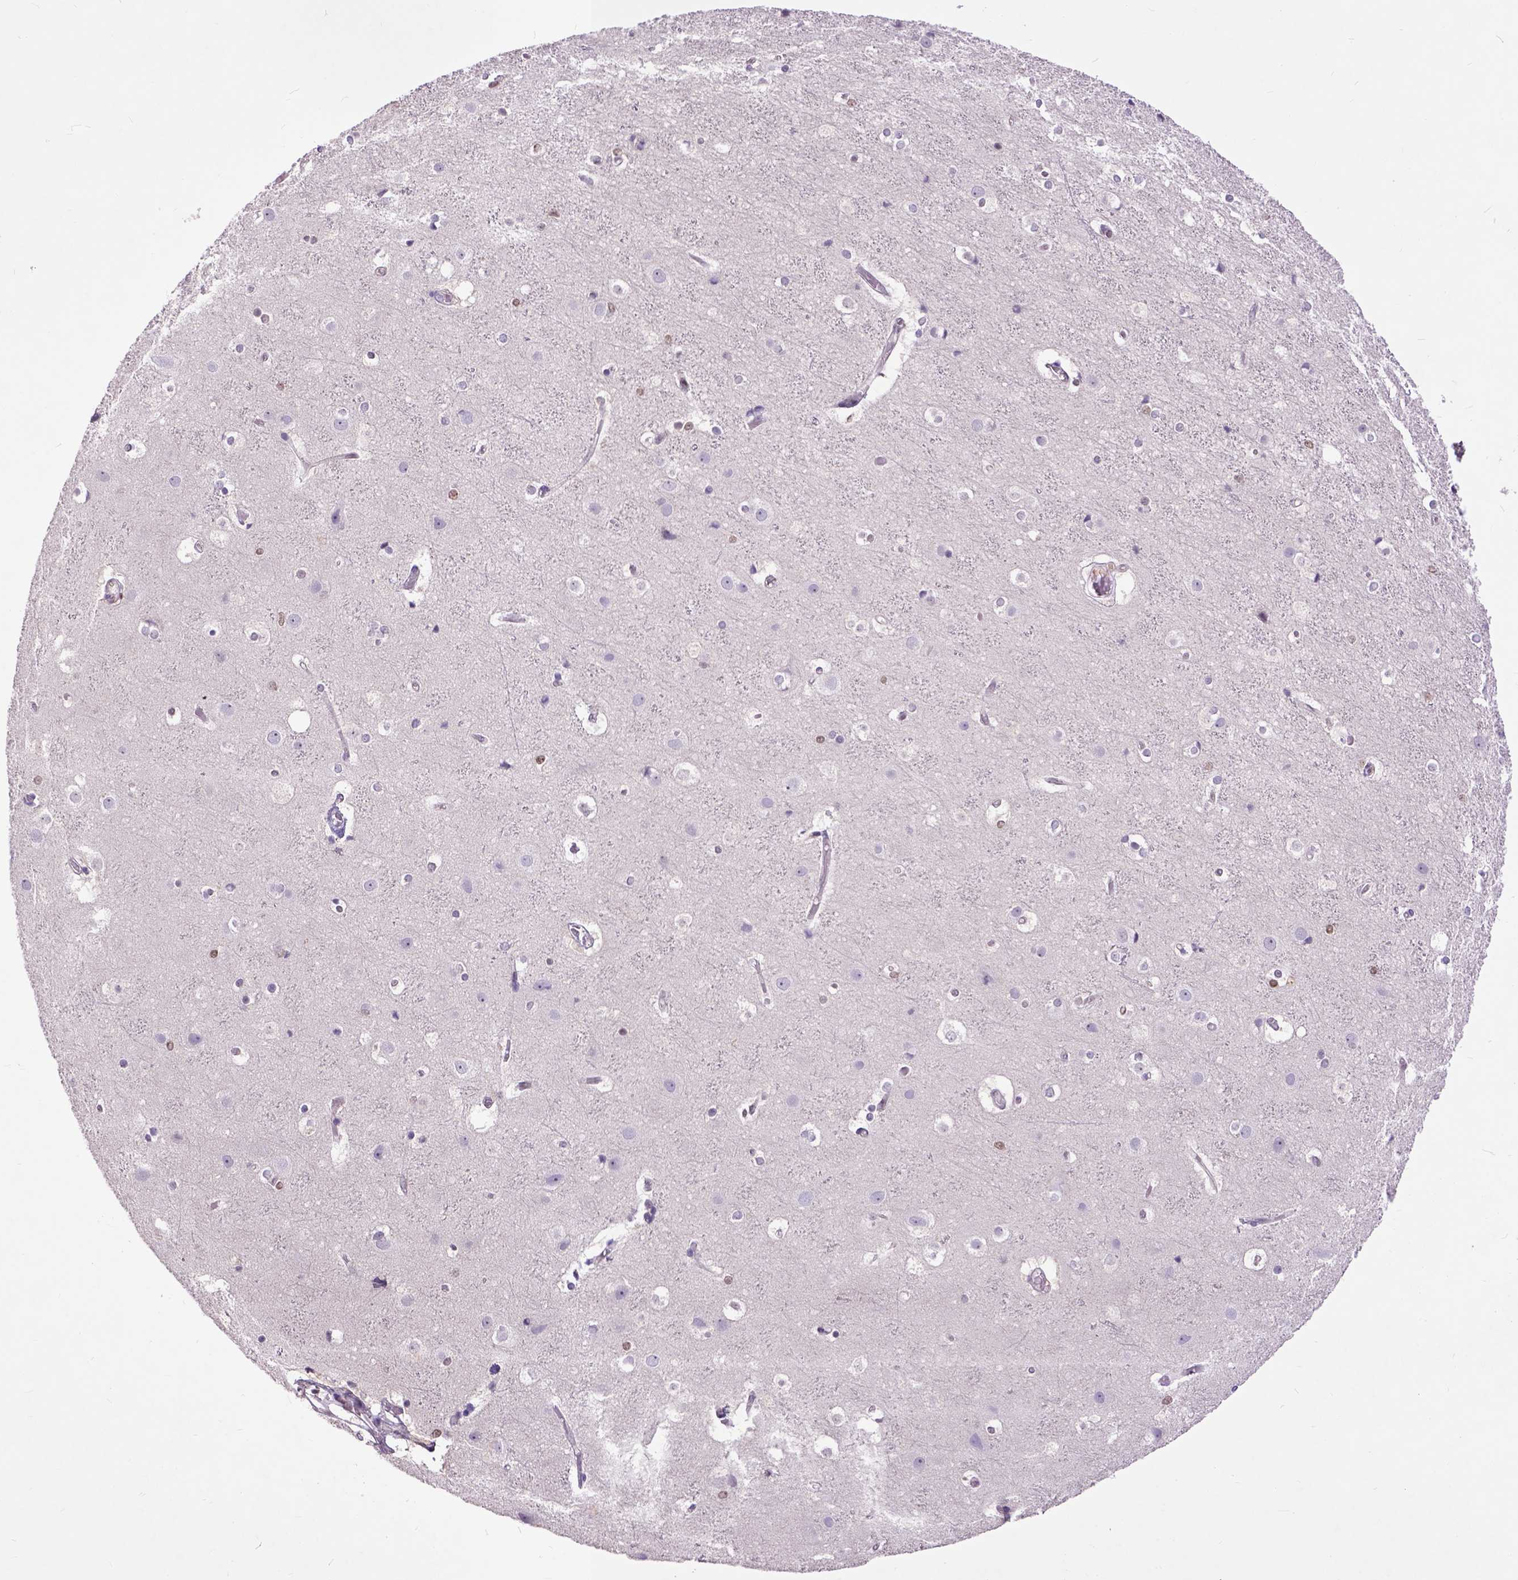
{"staining": {"intensity": "moderate", "quantity": ">75%", "location": "nuclear"}, "tissue": "cerebral cortex", "cell_type": "Endothelial cells", "image_type": "normal", "snomed": [{"axis": "morphology", "description": "Normal tissue, NOS"}, {"axis": "topography", "description": "Cerebral cortex"}], "caption": "The image reveals a brown stain indicating the presence of a protein in the nuclear of endothelial cells in cerebral cortex. (DAB (3,3'-diaminobenzidine) IHC with brightfield microscopy, high magnification).", "gene": "RCC2", "patient": {"sex": "female", "age": 52}}